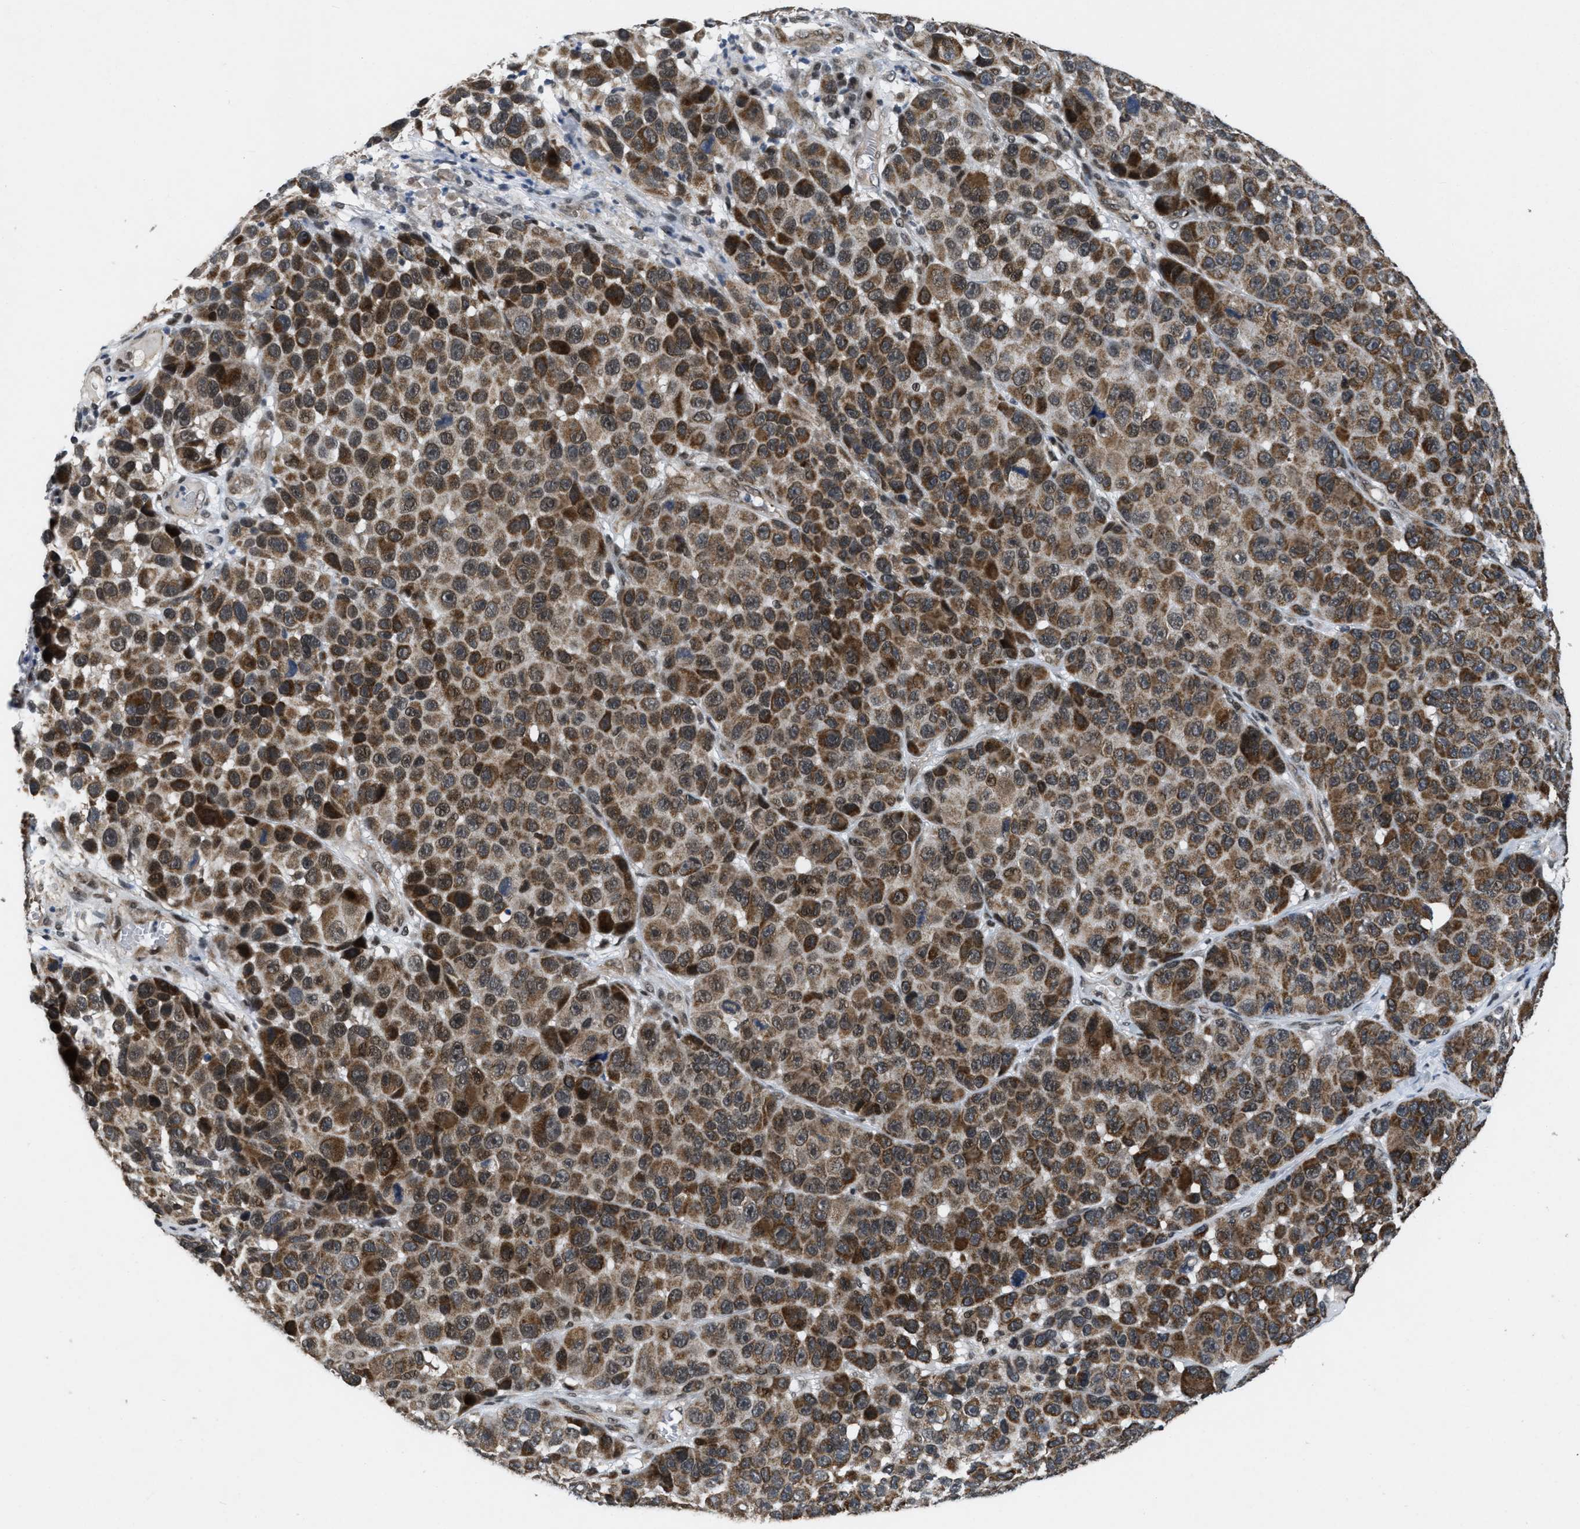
{"staining": {"intensity": "moderate", "quantity": ">75%", "location": "cytoplasmic/membranous,nuclear"}, "tissue": "melanoma", "cell_type": "Tumor cells", "image_type": "cancer", "snomed": [{"axis": "morphology", "description": "Malignant melanoma, NOS"}, {"axis": "topography", "description": "Skin"}], "caption": "Tumor cells display medium levels of moderate cytoplasmic/membranous and nuclear positivity in approximately >75% of cells in melanoma.", "gene": "ZNHIT1", "patient": {"sex": "male", "age": 53}}